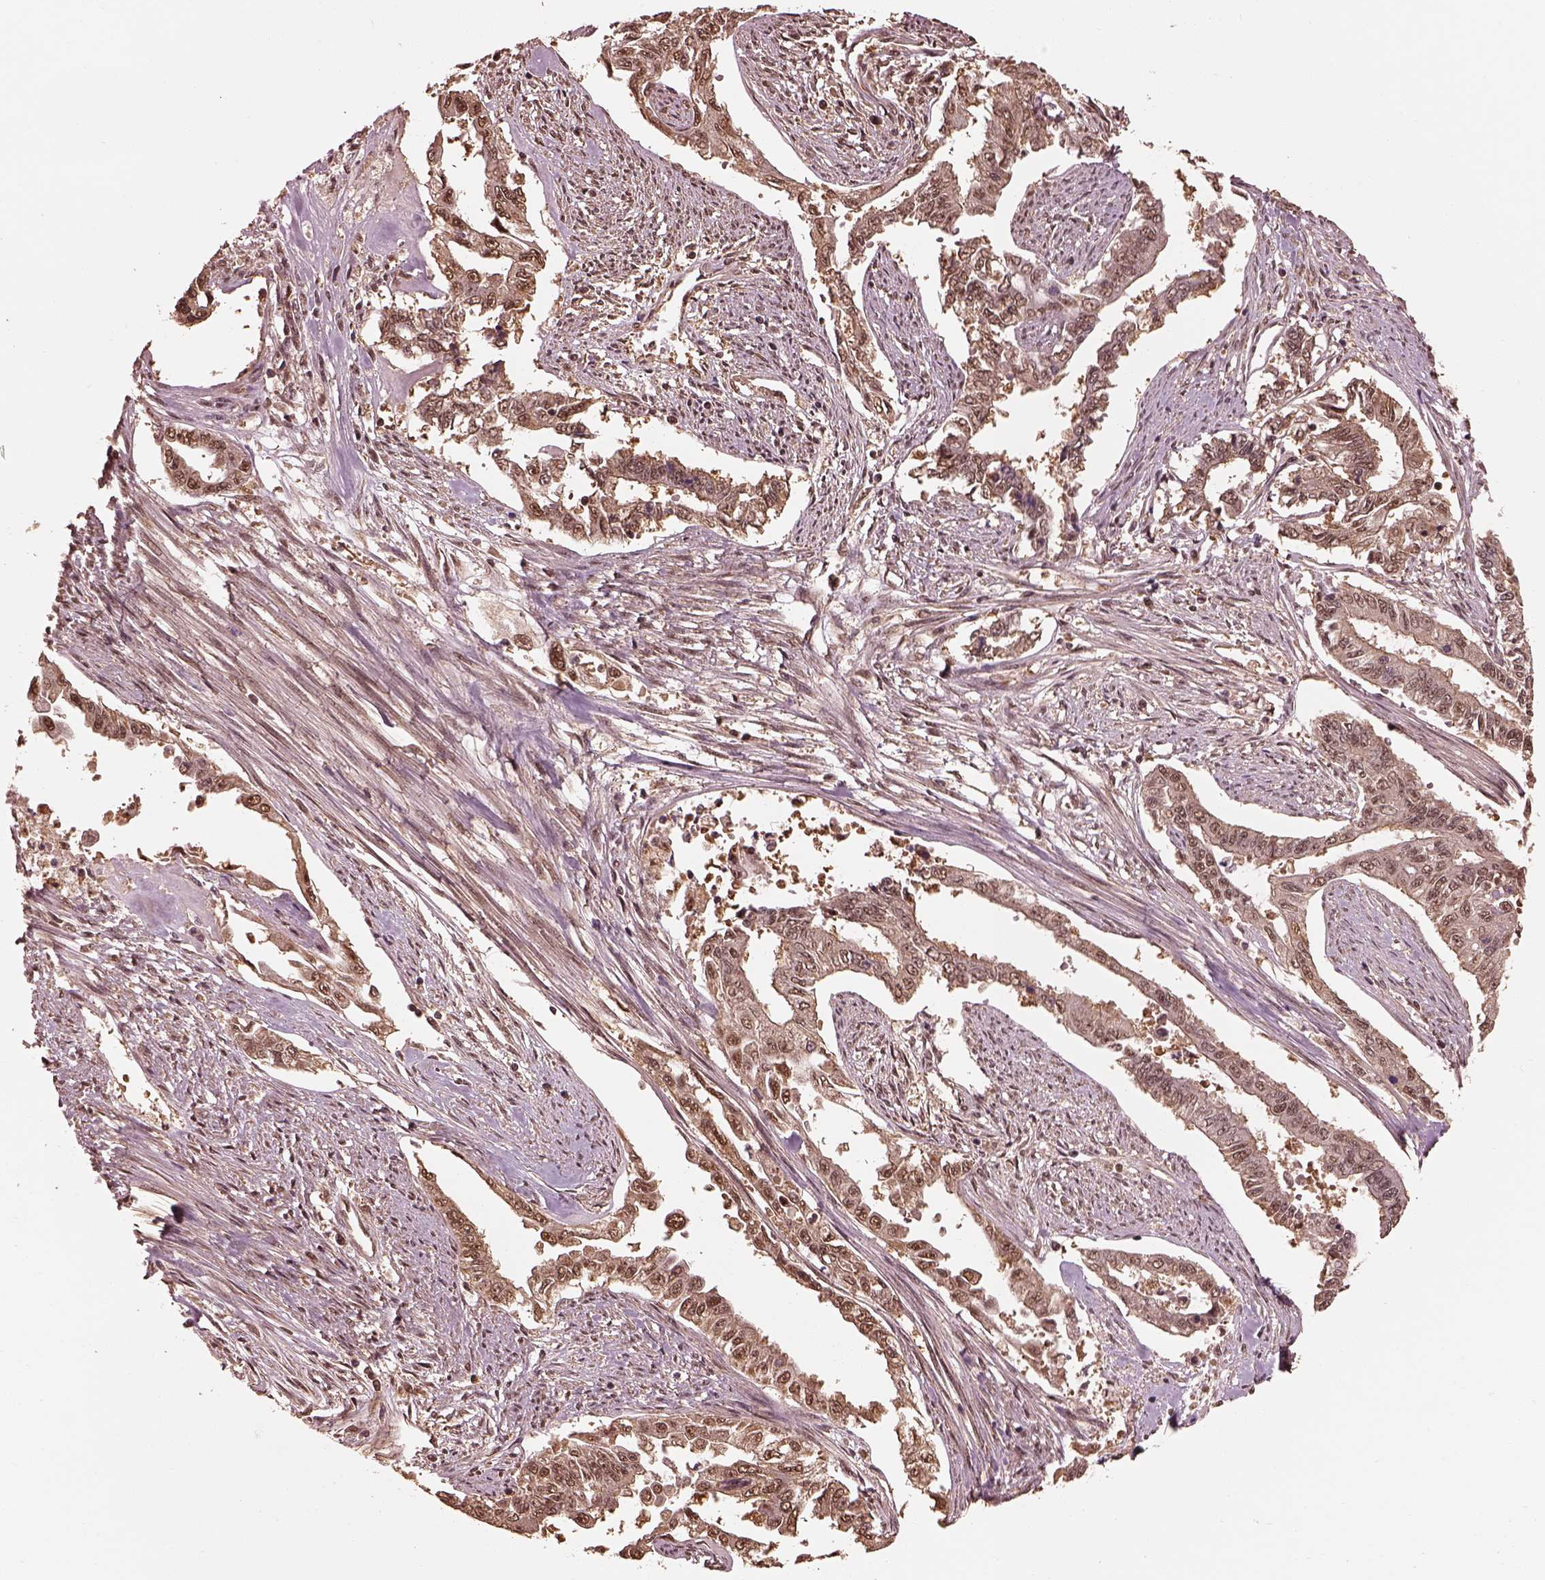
{"staining": {"intensity": "moderate", "quantity": "25%-75%", "location": "cytoplasmic/membranous"}, "tissue": "endometrial cancer", "cell_type": "Tumor cells", "image_type": "cancer", "snomed": [{"axis": "morphology", "description": "Adenocarcinoma, NOS"}, {"axis": "topography", "description": "Uterus"}], "caption": "Immunohistochemical staining of human adenocarcinoma (endometrial) demonstrates medium levels of moderate cytoplasmic/membranous protein expression in about 25%-75% of tumor cells. (Brightfield microscopy of DAB IHC at high magnification).", "gene": "PSMC5", "patient": {"sex": "female", "age": 59}}